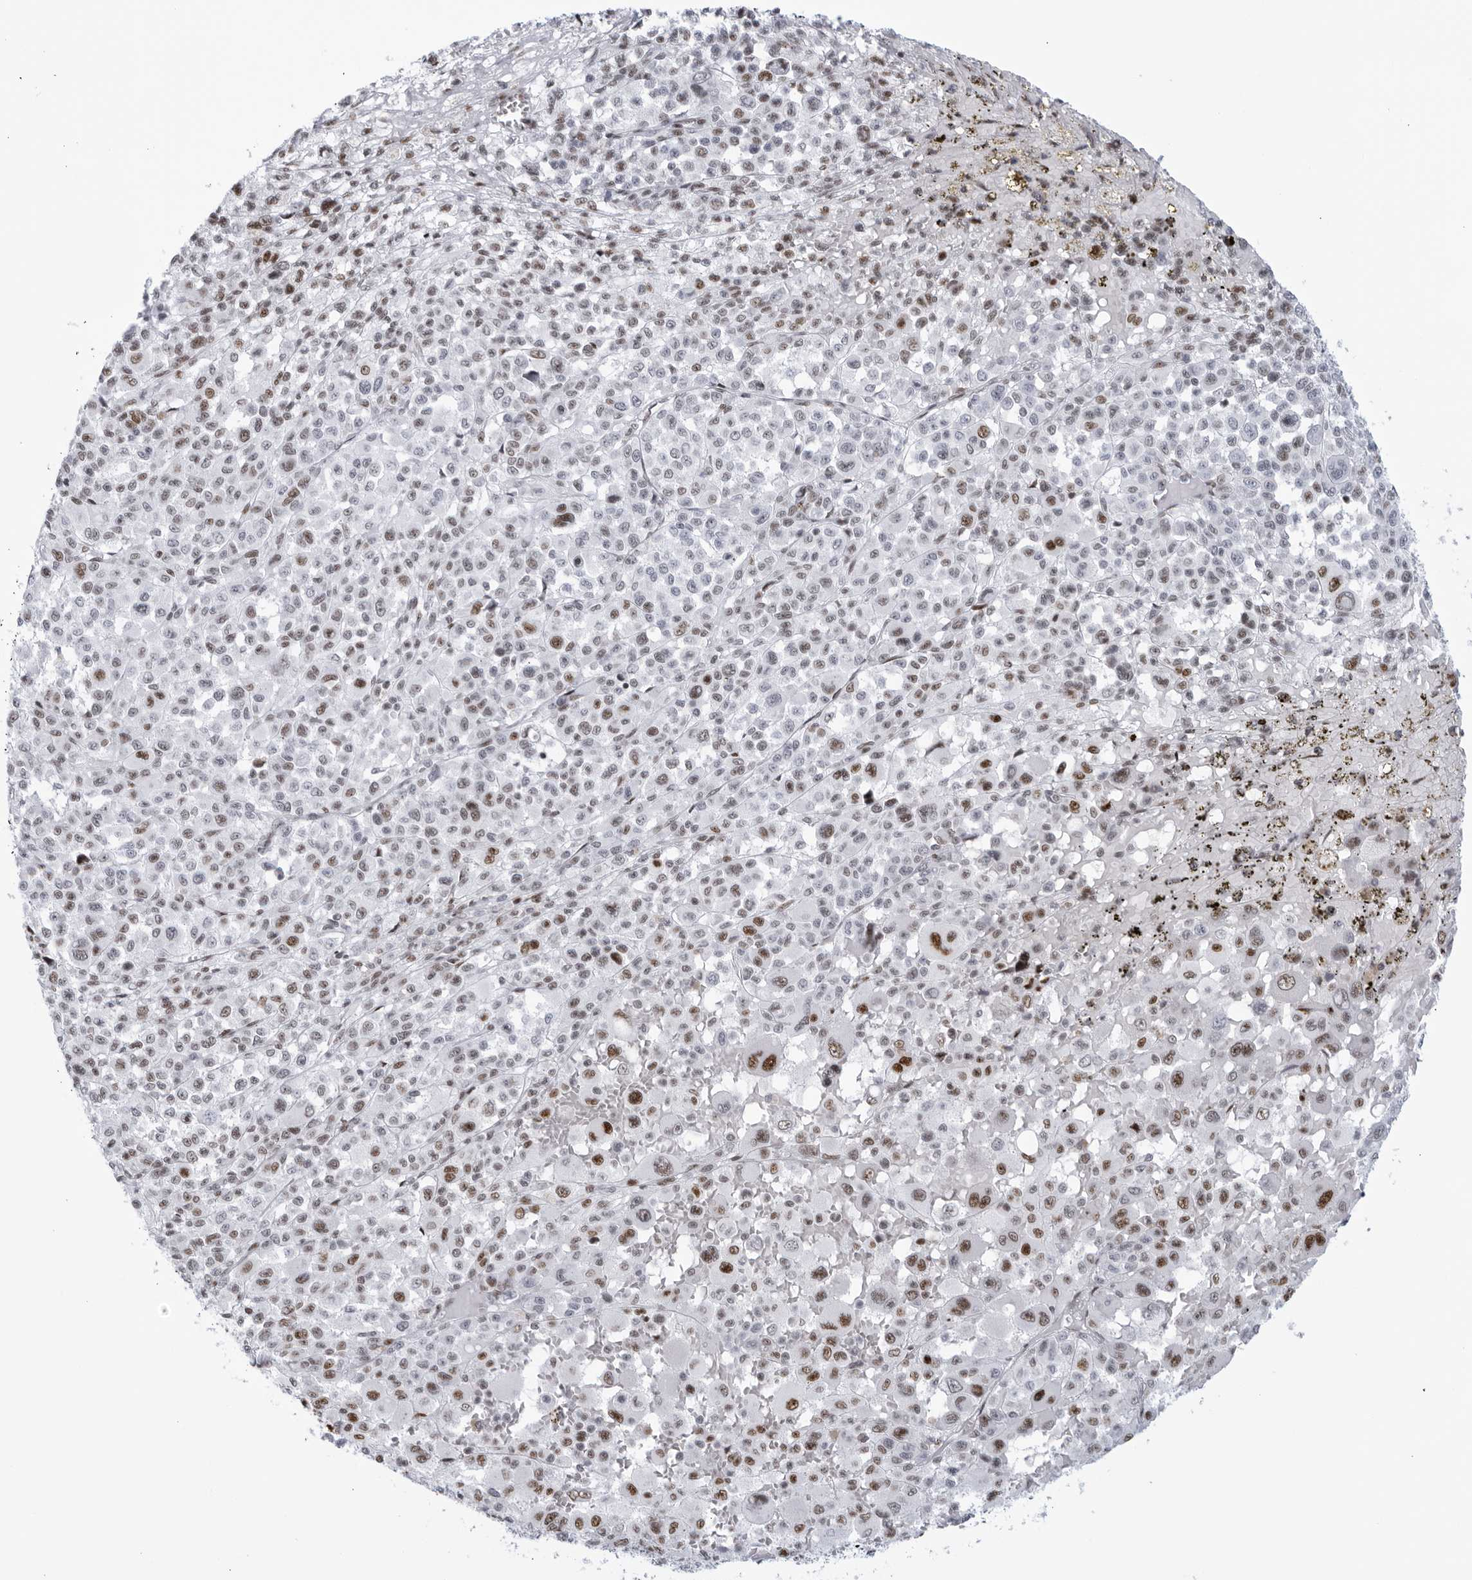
{"staining": {"intensity": "strong", "quantity": "25%-75%", "location": "nuclear"}, "tissue": "melanoma", "cell_type": "Tumor cells", "image_type": "cancer", "snomed": [{"axis": "morphology", "description": "Malignant melanoma, Metastatic site"}, {"axis": "topography", "description": "Skin"}], "caption": "Malignant melanoma (metastatic site) tissue displays strong nuclear expression in approximately 25%-75% of tumor cells, visualized by immunohistochemistry.", "gene": "HP1BP3", "patient": {"sex": "female", "age": 74}}